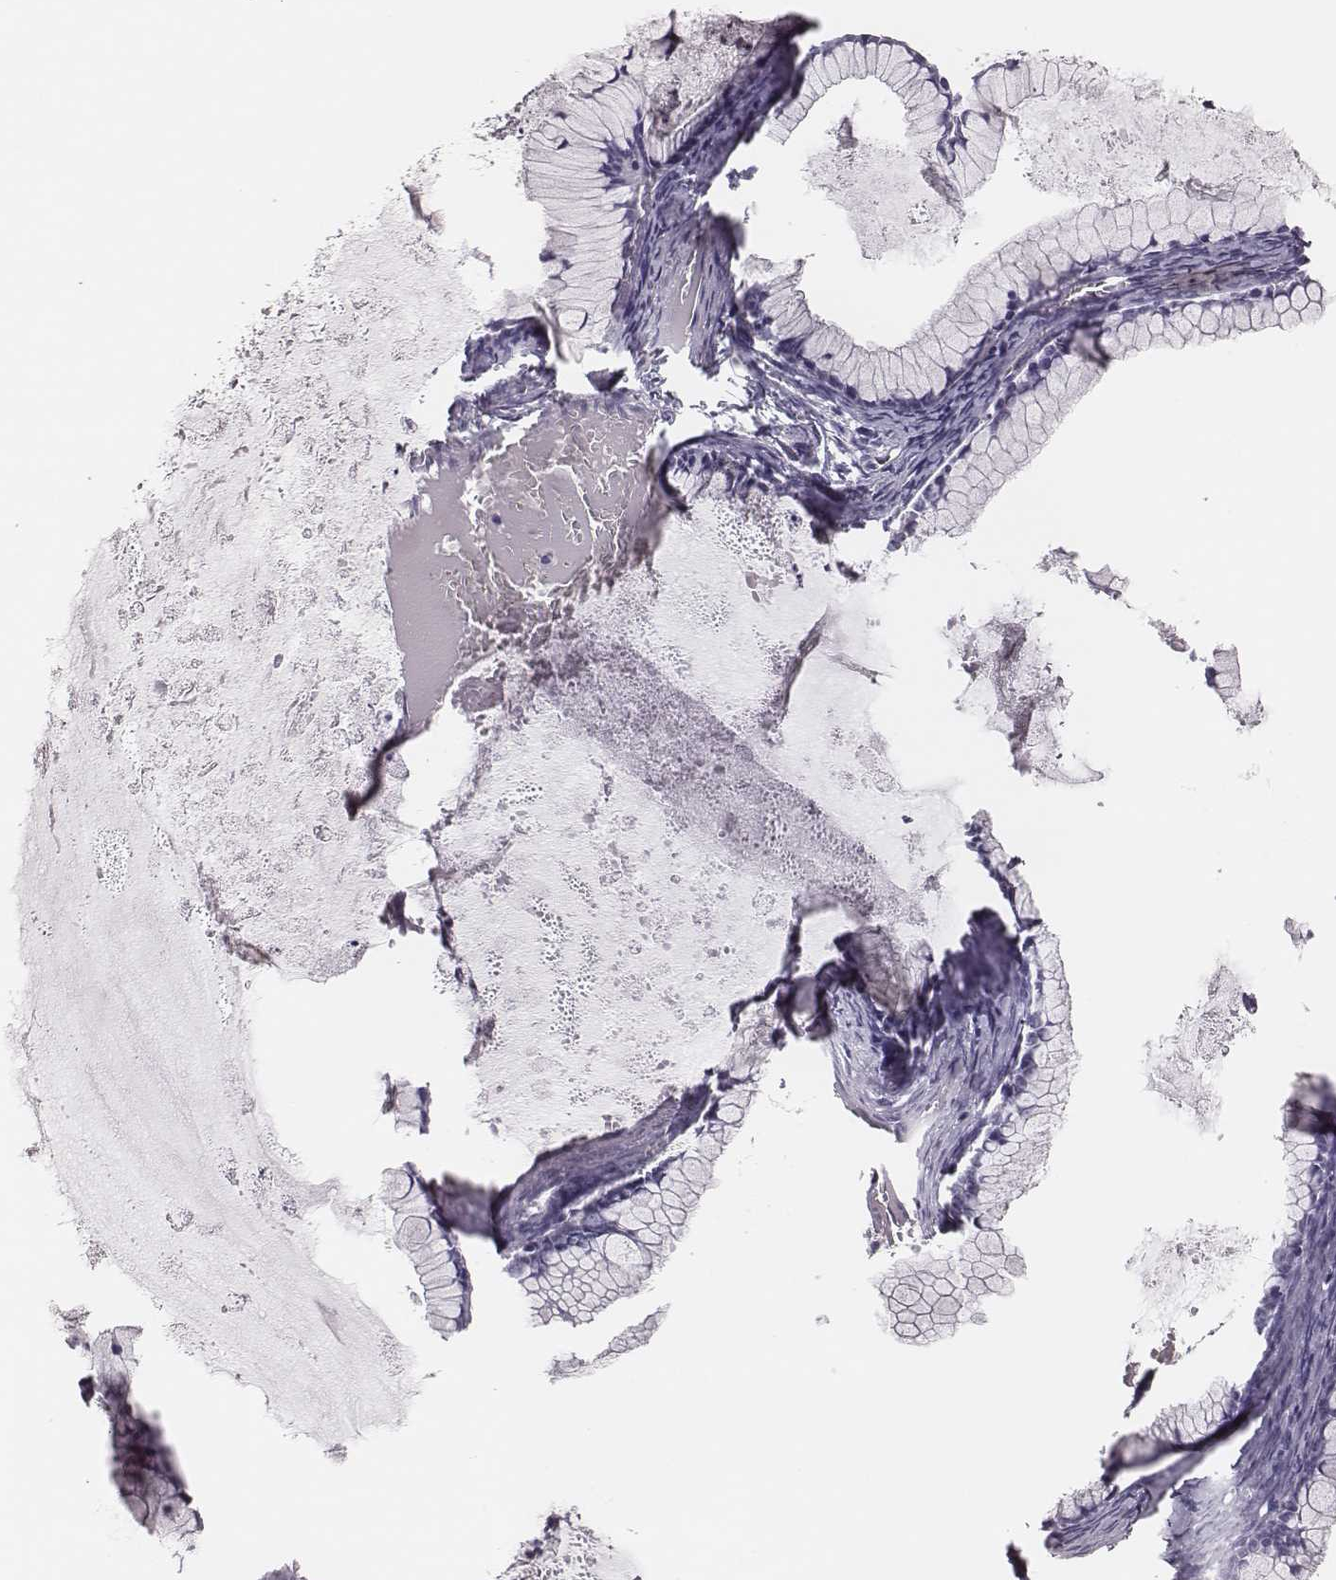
{"staining": {"intensity": "negative", "quantity": "none", "location": "none"}, "tissue": "ovarian cancer", "cell_type": "Tumor cells", "image_type": "cancer", "snomed": [{"axis": "morphology", "description": "Cystadenocarcinoma, mucinous, NOS"}, {"axis": "topography", "description": "Ovary"}], "caption": "The micrograph reveals no significant staining in tumor cells of ovarian cancer.", "gene": "ADGRF4", "patient": {"sex": "female", "age": 41}}